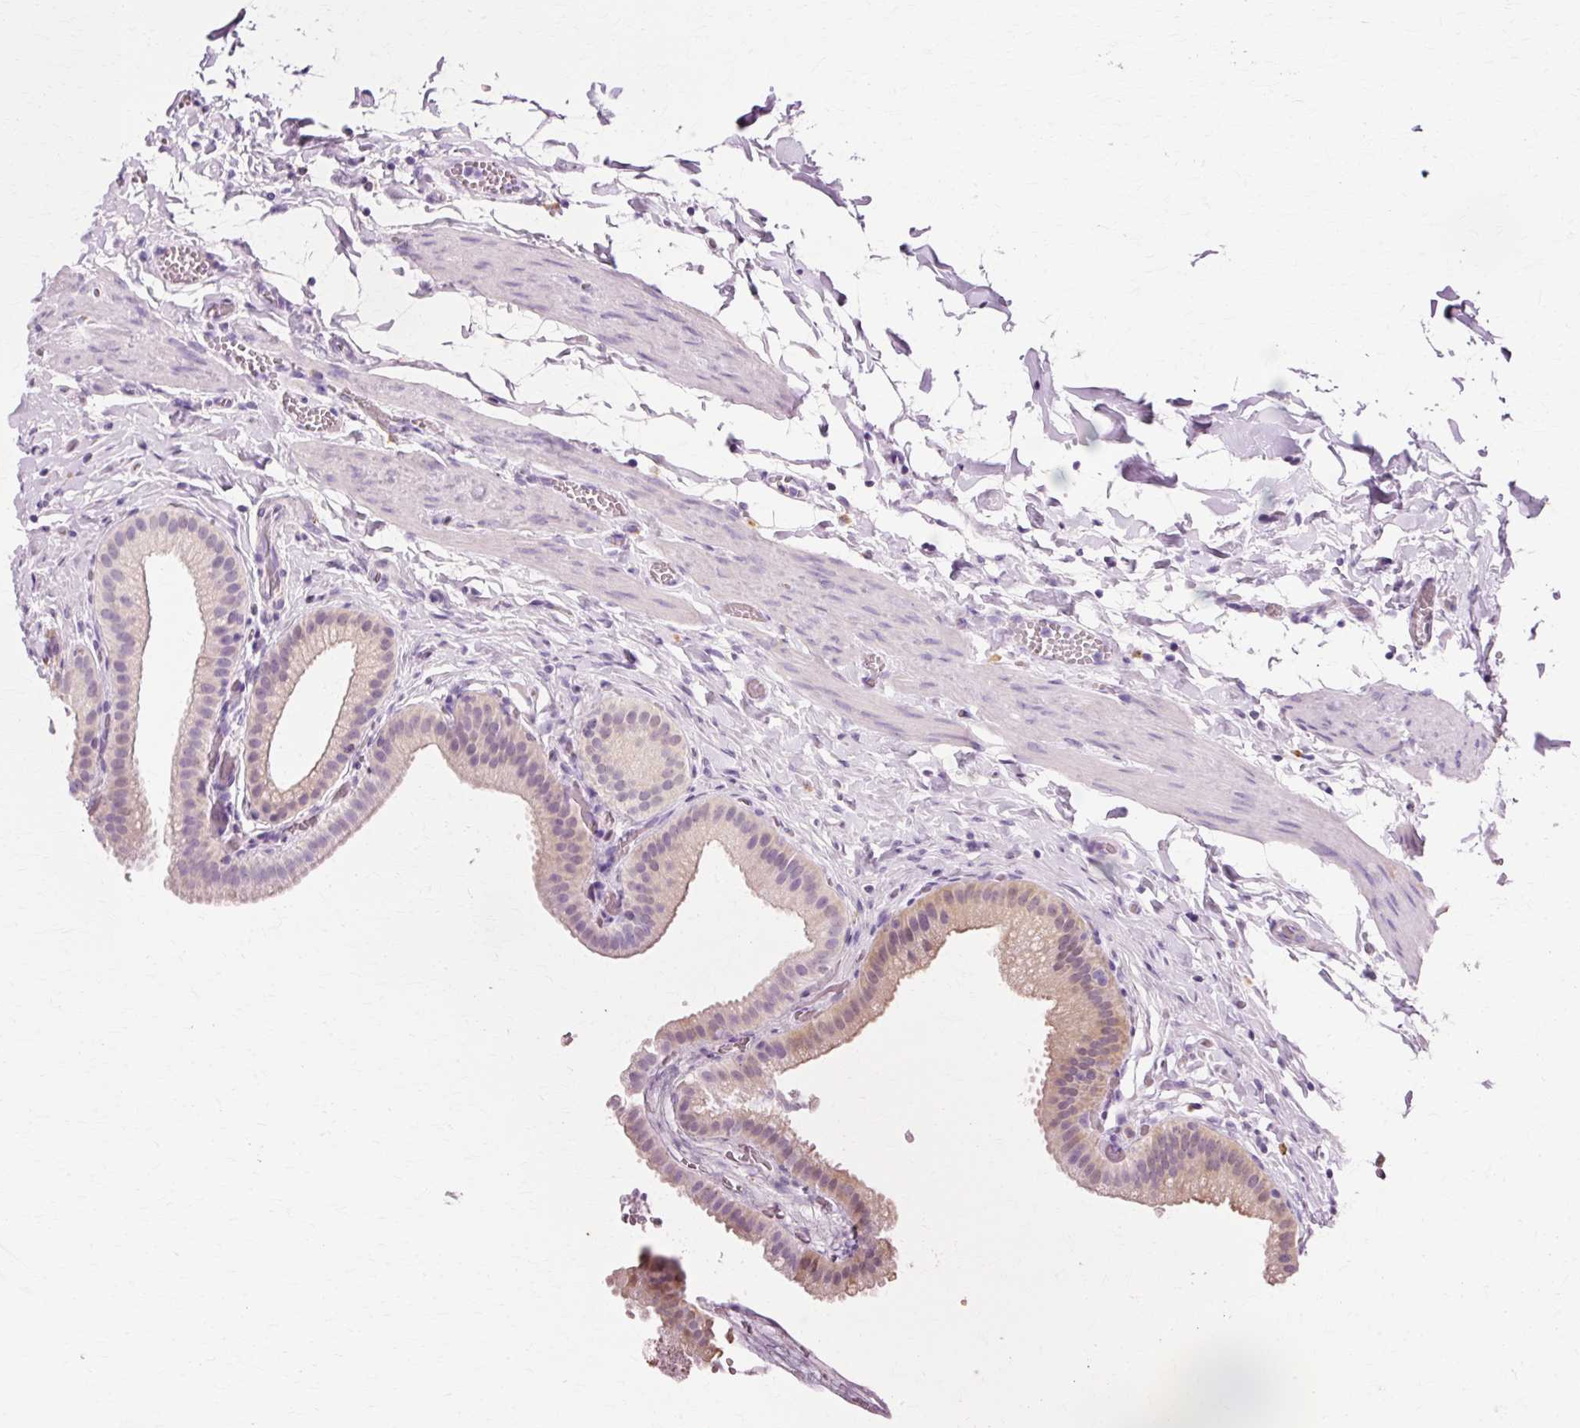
{"staining": {"intensity": "weak", "quantity": "25%-75%", "location": "cytoplasmic/membranous,nuclear"}, "tissue": "gallbladder", "cell_type": "Glandular cells", "image_type": "normal", "snomed": [{"axis": "morphology", "description": "Normal tissue, NOS"}, {"axis": "topography", "description": "Gallbladder"}], "caption": "Immunohistochemical staining of benign gallbladder demonstrates low levels of weak cytoplasmic/membranous,nuclear expression in approximately 25%-75% of glandular cells. The staining was performed using DAB (3,3'-diaminobenzidine) to visualize the protein expression in brown, while the nuclei were stained in blue with hematoxylin (Magnification: 20x).", "gene": "VN1R2", "patient": {"sex": "female", "age": 63}}